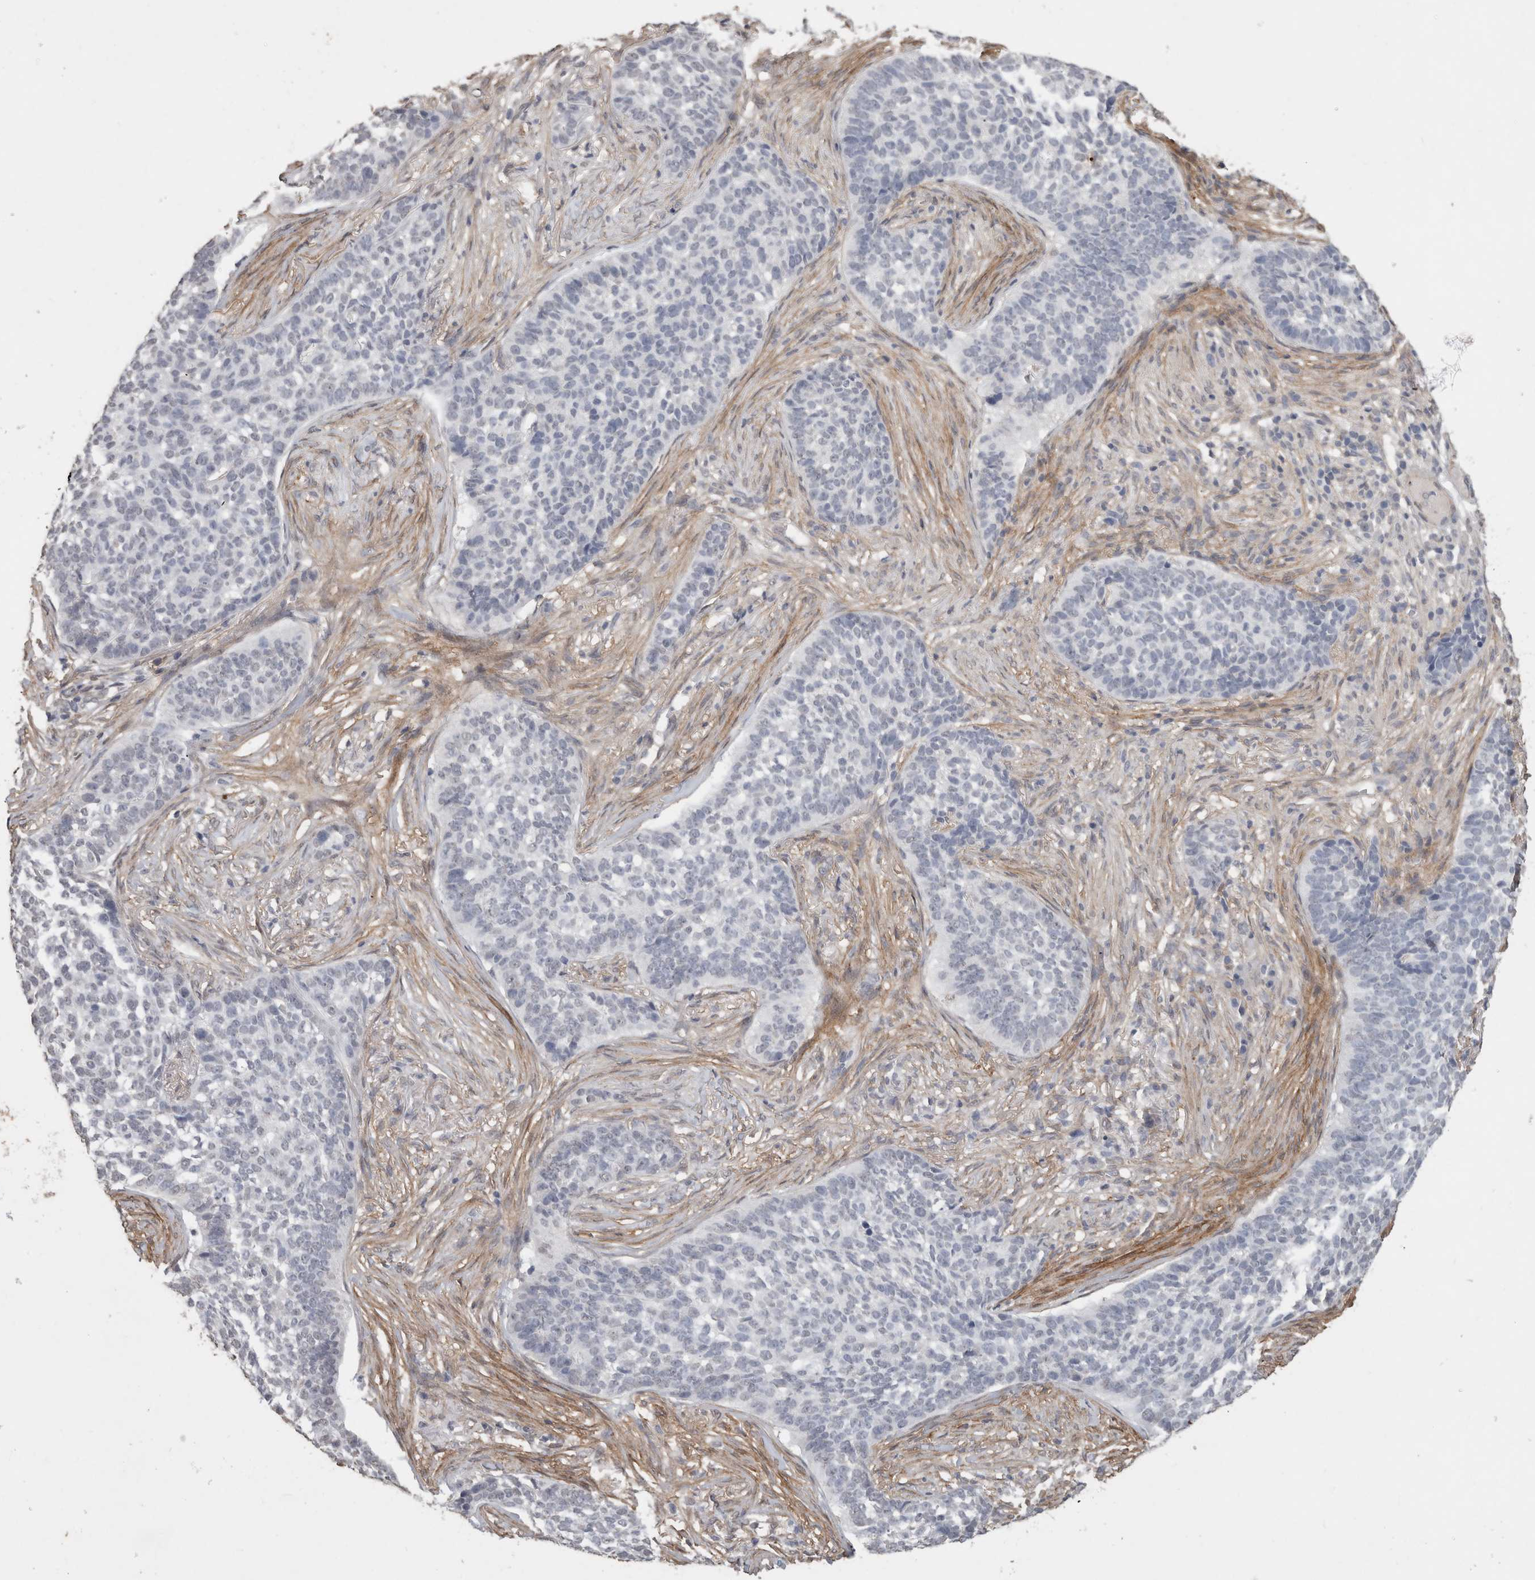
{"staining": {"intensity": "negative", "quantity": "none", "location": "none"}, "tissue": "skin cancer", "cell_type": "Tumor cells", "image_type": "cancer", "snomed": [{"axis": "morphology", "description": "Basal cell carcinoma"}, {"axis": "topography", "description": "Skin"}], "caption": "This is an IHC histopathology image of skin cancer. There is no expression in tumor cells.", "gene": "RECK", "patient": {"sex": "male", "age": 85}}